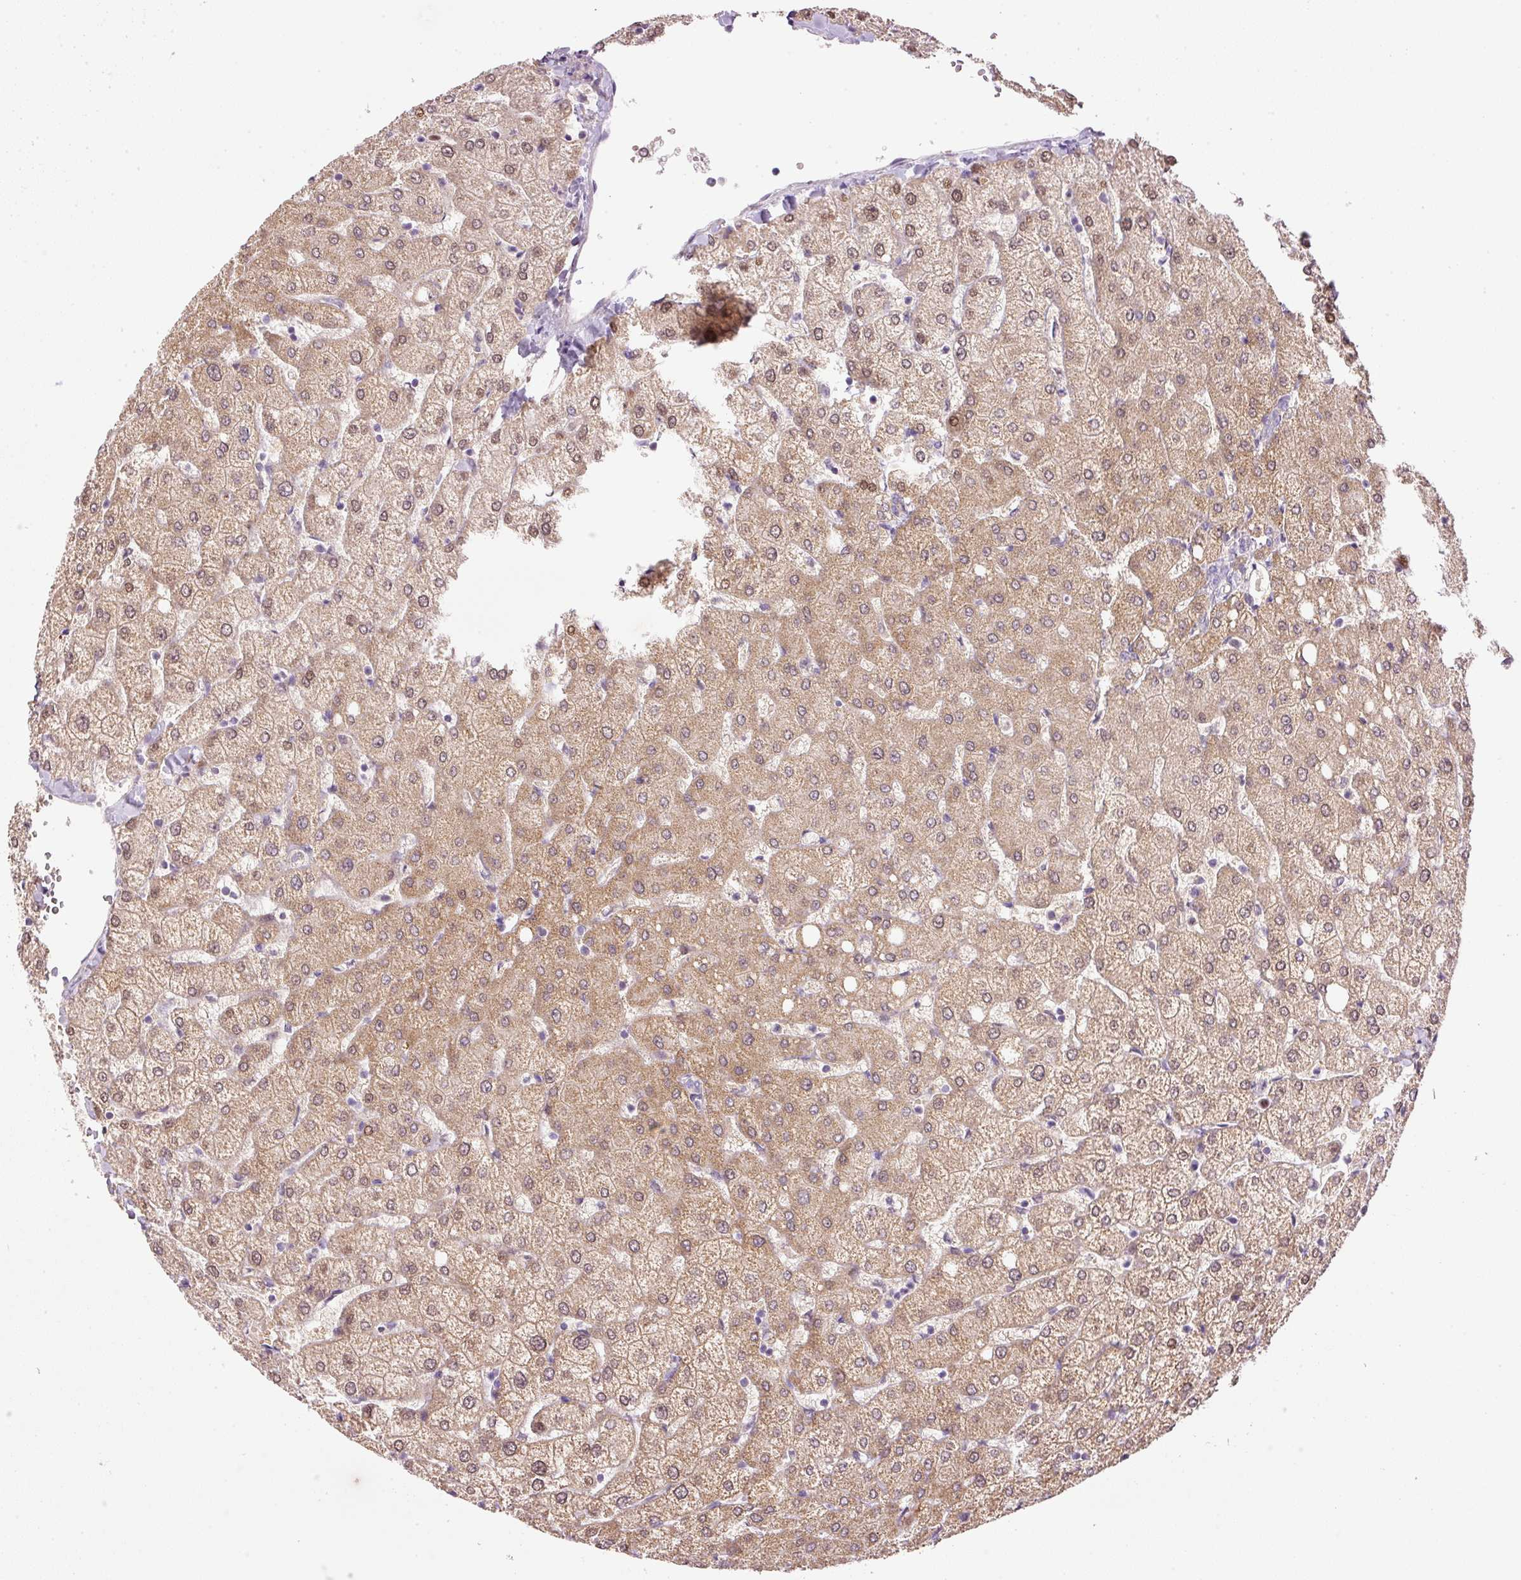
{"staining": {"intensity": "negative", "quantity": "none", "location": "none"}, "tissue": "liver", "cell_type": "Cholangiocytes", "image_type": "normal", "snomed": [{"axis": "morphology", "description": "Normal tissue, NOS"}, {"axis": "topography", "description": "Liver"}], "caption": "A high-resolution histopathology image shows IHC staining of normal liver, which exhibits no significant staining in cholangiocytes.", "gene": "KPNA2", "patient": {"sex": "female", "age": 54}}